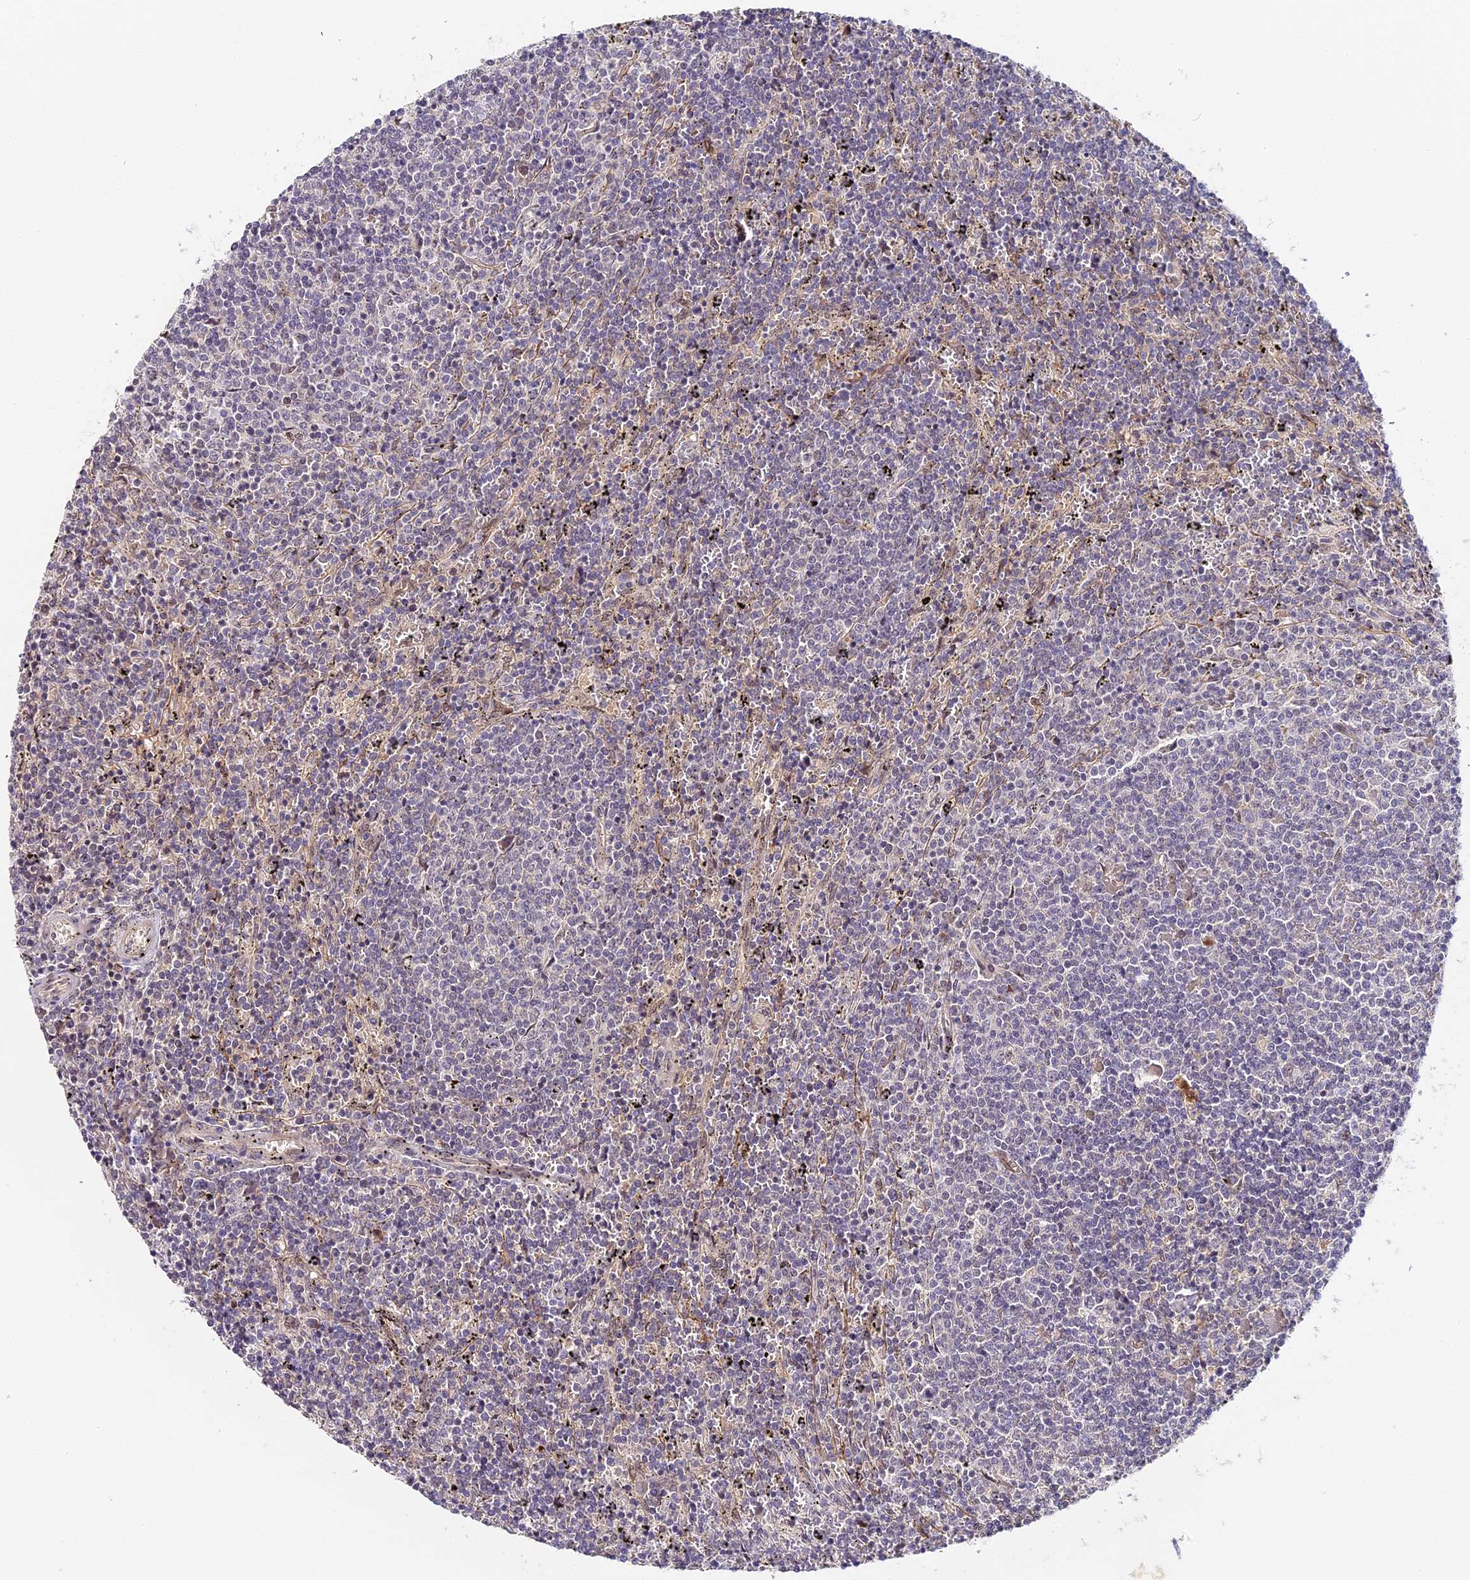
{"staining": {"intensity": "negative", "quantity": "none", "location": "none"}, "tissue": "lymphoma", "cell_type": "Tumor cells", "image_type": "cancer", "snomed": [{"axis": "morphology", "description": "Malignant lymphoma, non-Hodgkin's type, Low grade"}, {"axis": "topography", "description": "Spleen"}], "caption": "Immunohistochemistry (IHC) photomicrograph of neoplastic tissue: human low-grade malignant lymphoma, non-Hodgkin's type stained with DAB reveals no significant protein expression in tumor cells.", "gene": "IMPACT", "patient": {"sex": "female", "age": 50}}